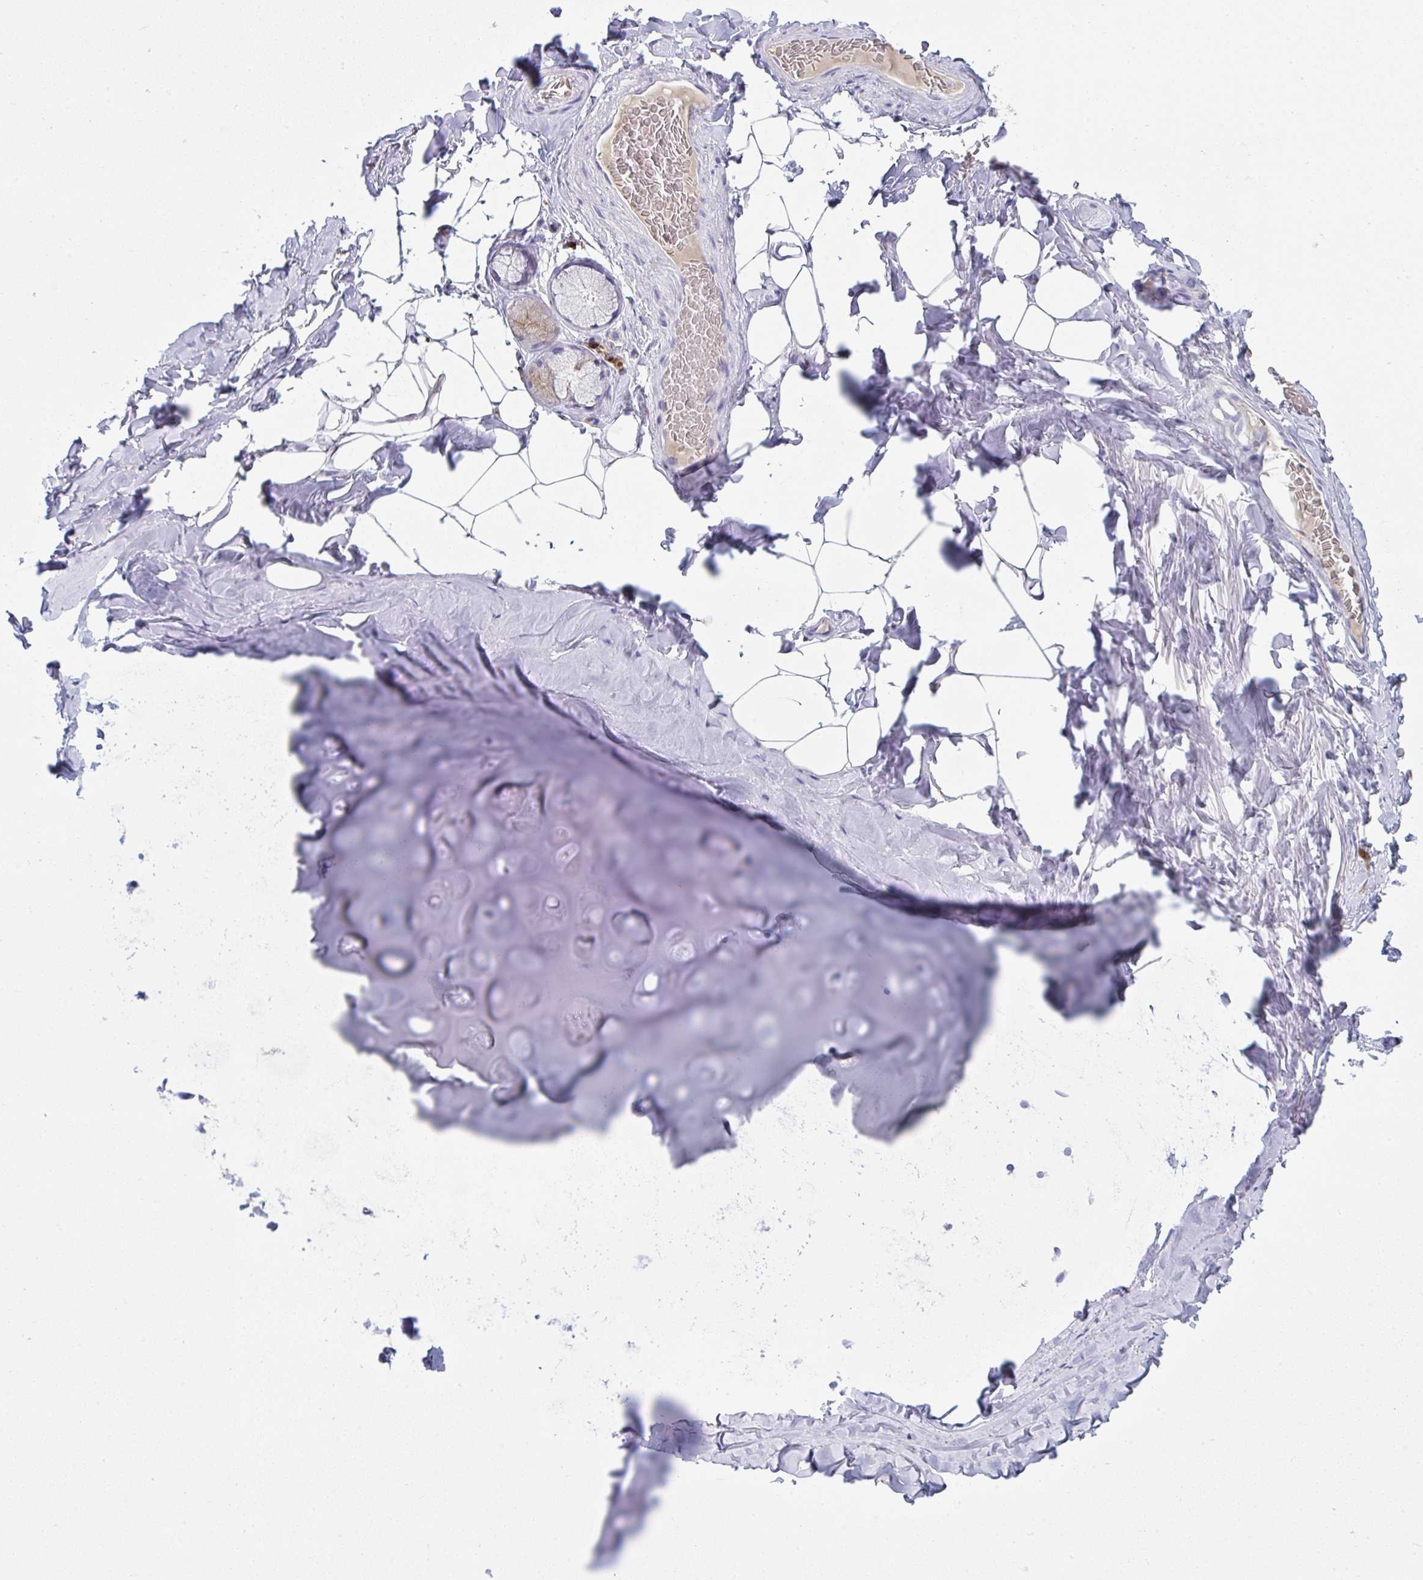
{"staining": {"intensity": "negative", "quantity": "none", "location": "none"}, "tissue": "adipose tissue", "cell_type": "Adipocytes", "image_type": "normal", "snomed": [{"axis": "morphology", "description": "Normal tissue, NOS"}, {"axis": "topography", "description": "Cartilage tissue"}, {"axis": "topography", "description": "Bronchus"}, {"axis": "topography", "description": "Peripheral nerve tissue"}], "caption": "High power microscopy histopathology image of an immunohistochemistry (IHC) photomicrograph of benign adipose tissue, revealing no significant expression in adipocytes.", "gene": "JCHAIN", "patient": {"sex": "male", "age": 67}}